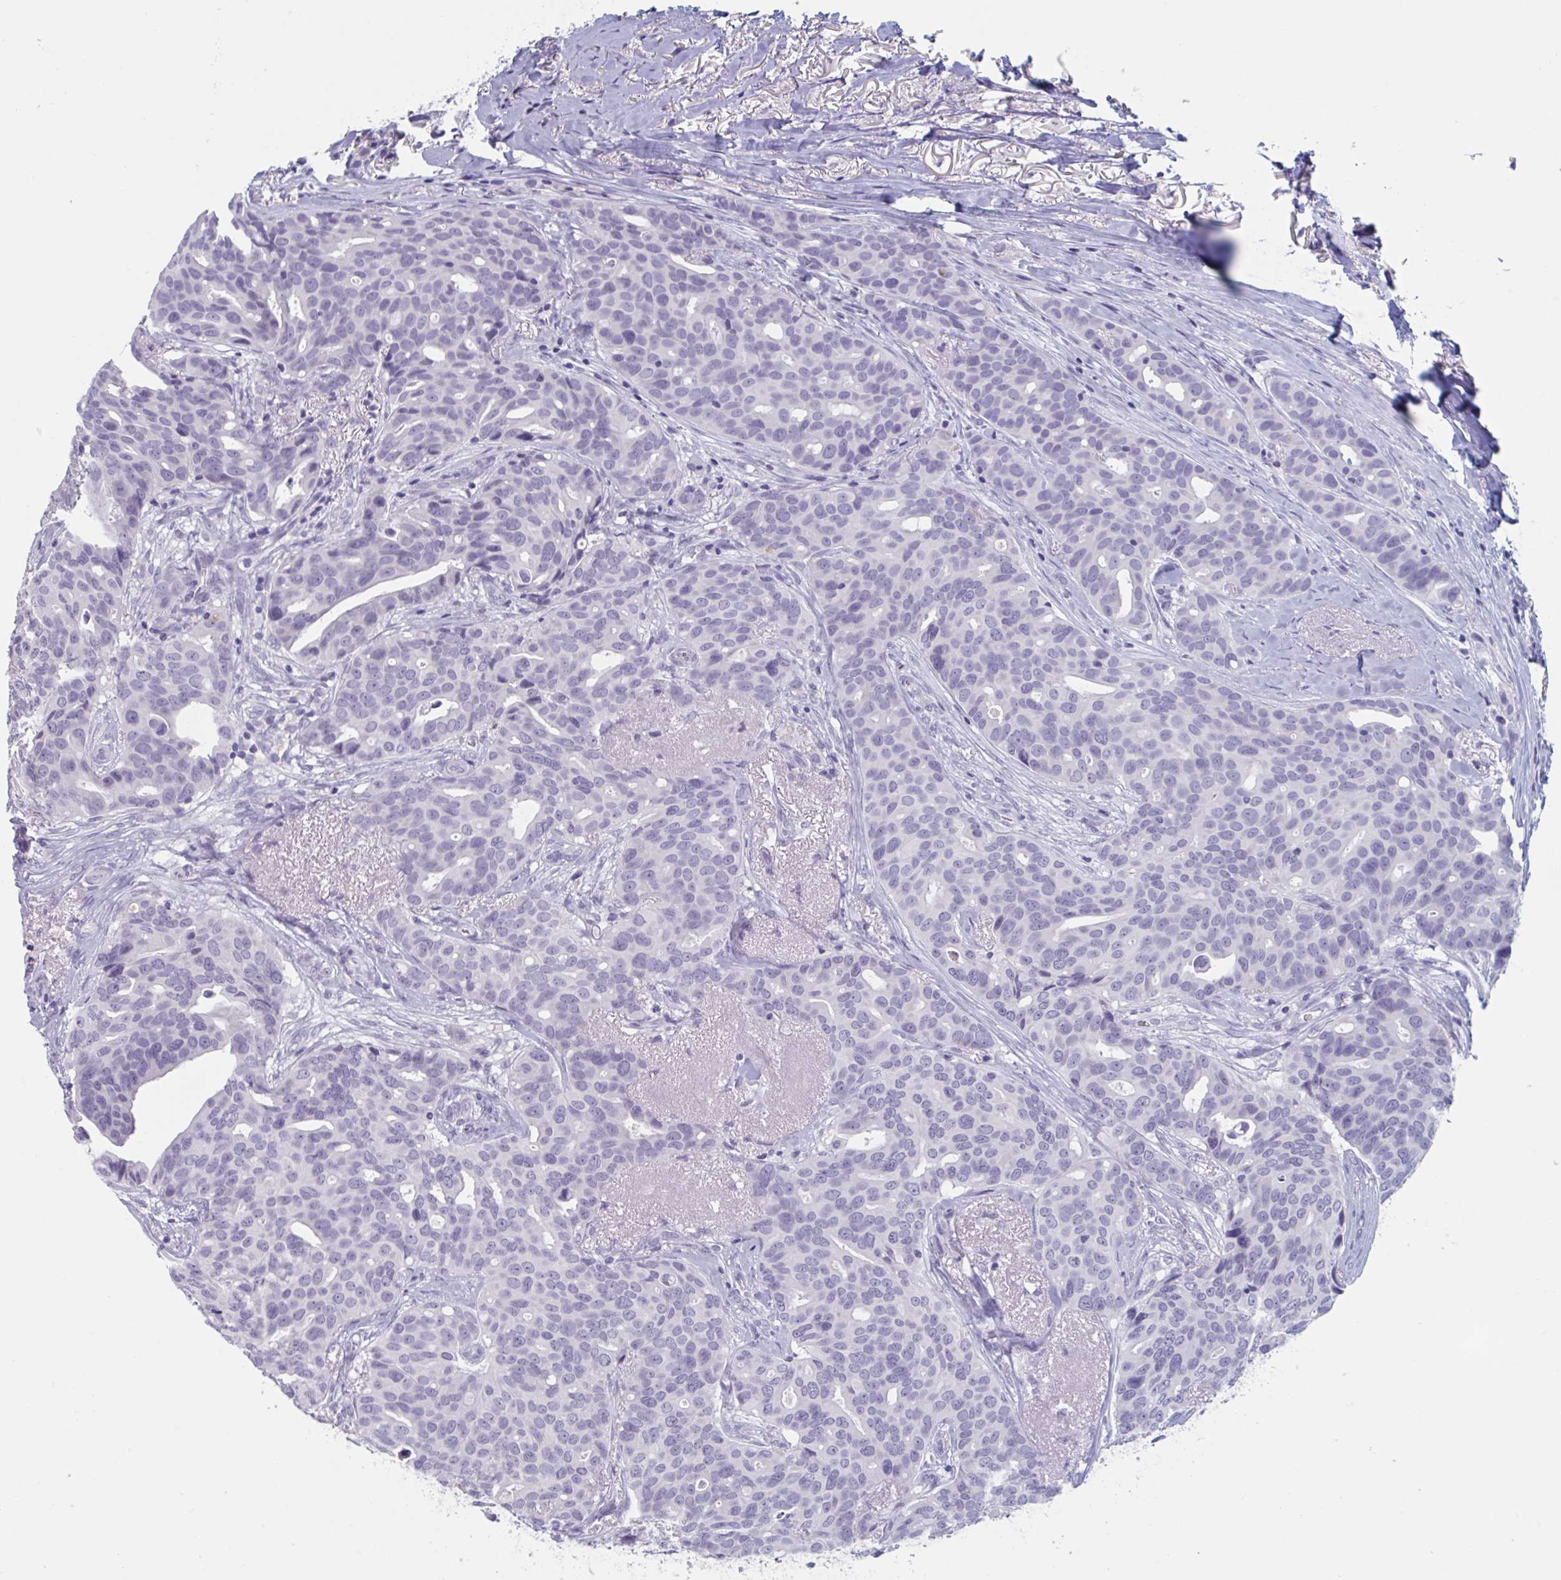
{"staining": {"intensity": "negative", "quantity": "none", "location": "none"}, "tissue": "breast cancer", "cell_type": "Tumor cells", "image_type": "cancer", "snomed": [{"axis": "morphology", "description": "Duct carcinoma"}, {"axis": "topography", "description": "Breast"}], "caption": "DAB (3,3'-diaminobenzidine) immunohistochemical staining of breast infiltrating ductal carcinoma displays no significant staining in tumor cells.", "gene": "NDUFC2", "patient": {"sex": "female", "age": 54}}